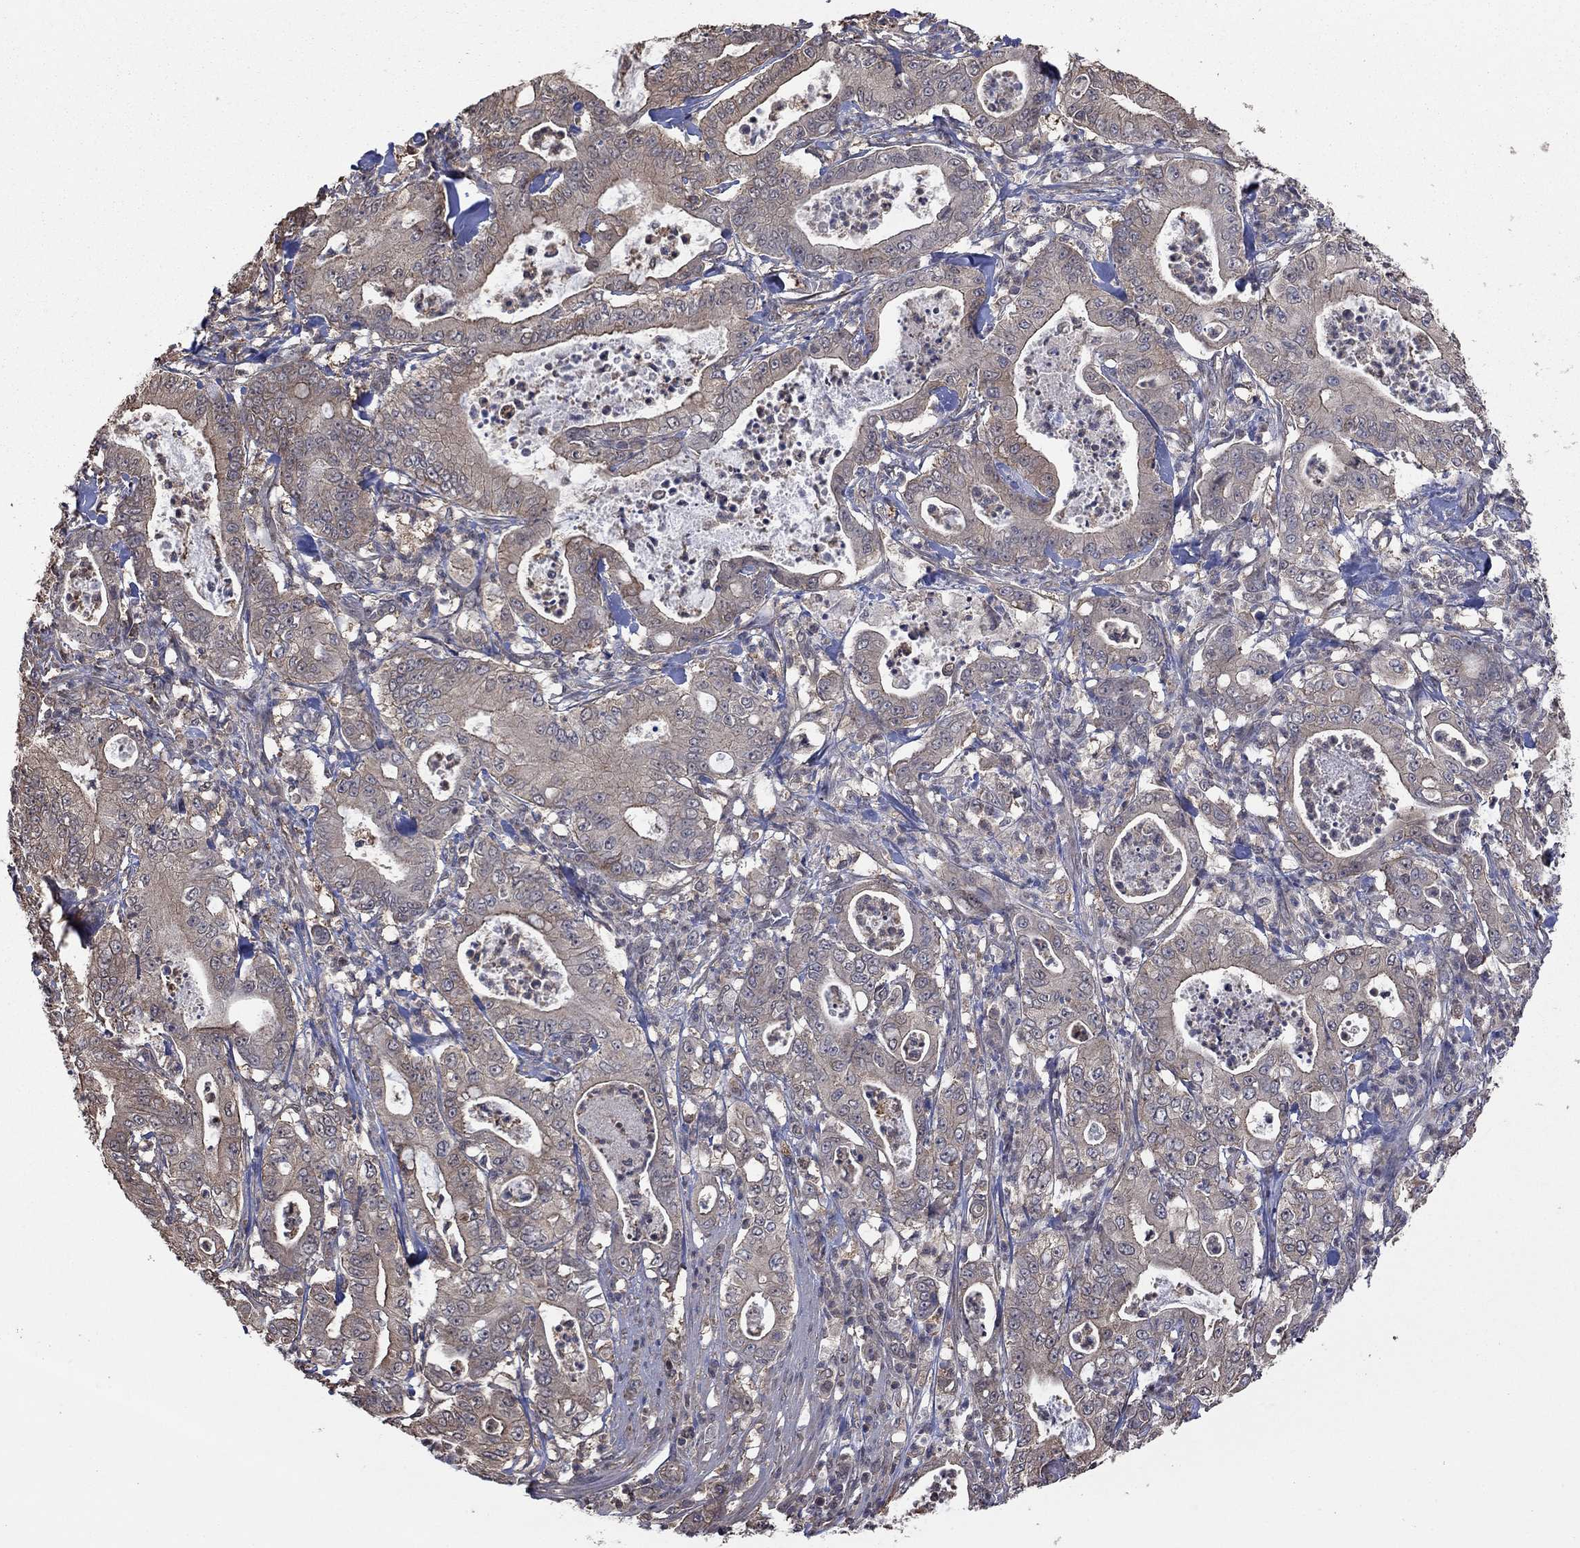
{"staining": {"intensity": "weak", "quantity": "25%-75%", "location": "cytoplasmic/membranous"}, "tissue": "pancreatic cancer", "cell_type": "Tumor cells", "image_type": "cancer", "snomed": [{"axis": "morphology", "description": "Adenocarcinoma, NOS"}, {"axis": "topography", "description": "Pancreas"}], "caption": "Pancreatic cancer tissue shows weak cytoplasmic/membranous positivity in about 25%-75% of tumor cells, visualized by immunohistochemistry. (Brightfield microscopy of DAB IHC at high magnification).", "gene": "RNF114", "patient": {"sex": "male", "age": 71}}